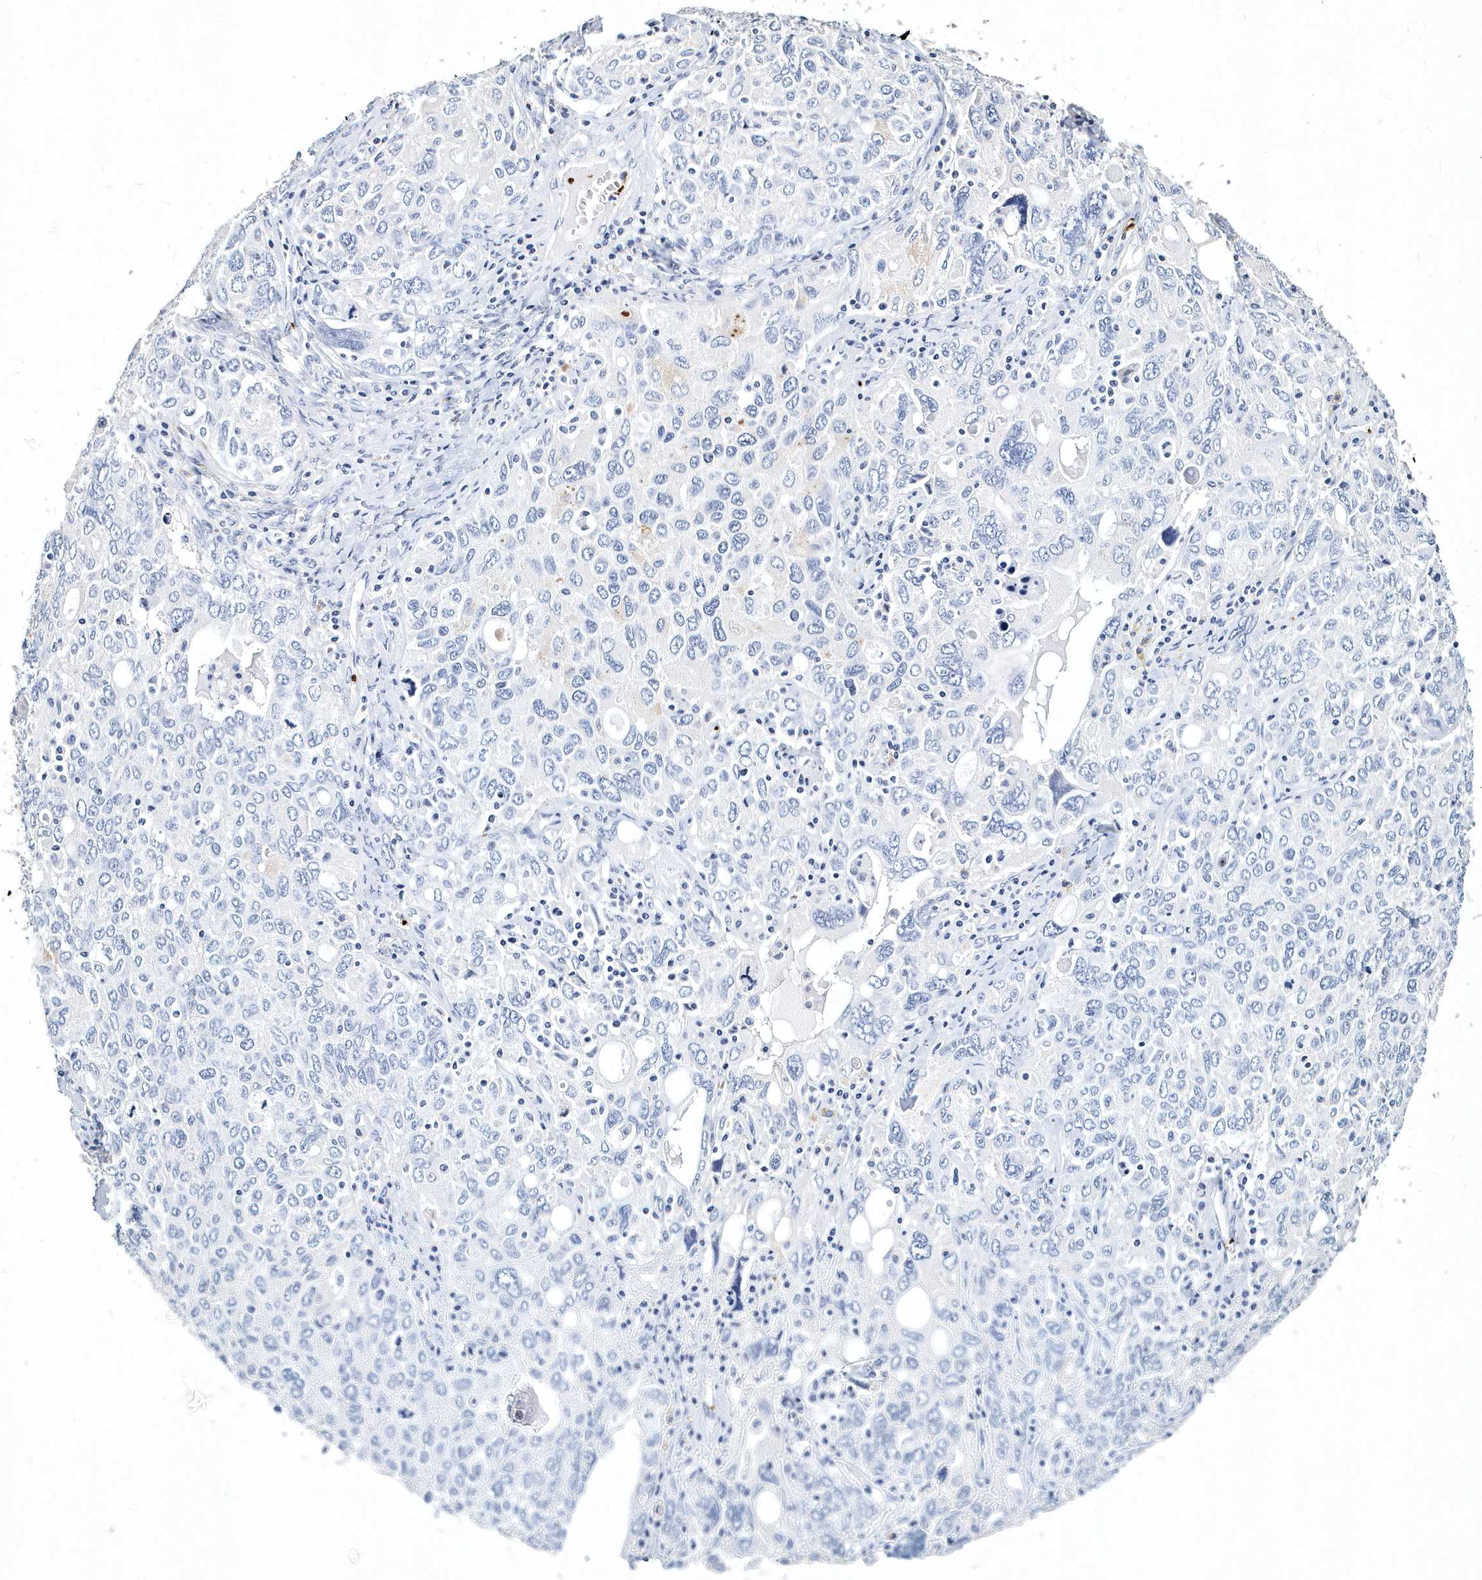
{"staining": {"intensity": "negative", "quantity": "none", "location": "none"}, "tissue": "ovarian cancer", "cell_type": "Tumor cells", "image_type": "cancer", "snomed": [{"axis": "morphology", "description": "Carcinoma, endometroid"}, {"axis": "topography", "description": "Ovary"}], "caption": "Immunohistochemistry (IHC) photomicrograph of endometroid carcinoma (ovarian) stained for a protein (brown), which reveals no expression in tumor cells.", "gene": "ITGA2B", "patient": {"sex": "female", "age": 62}}